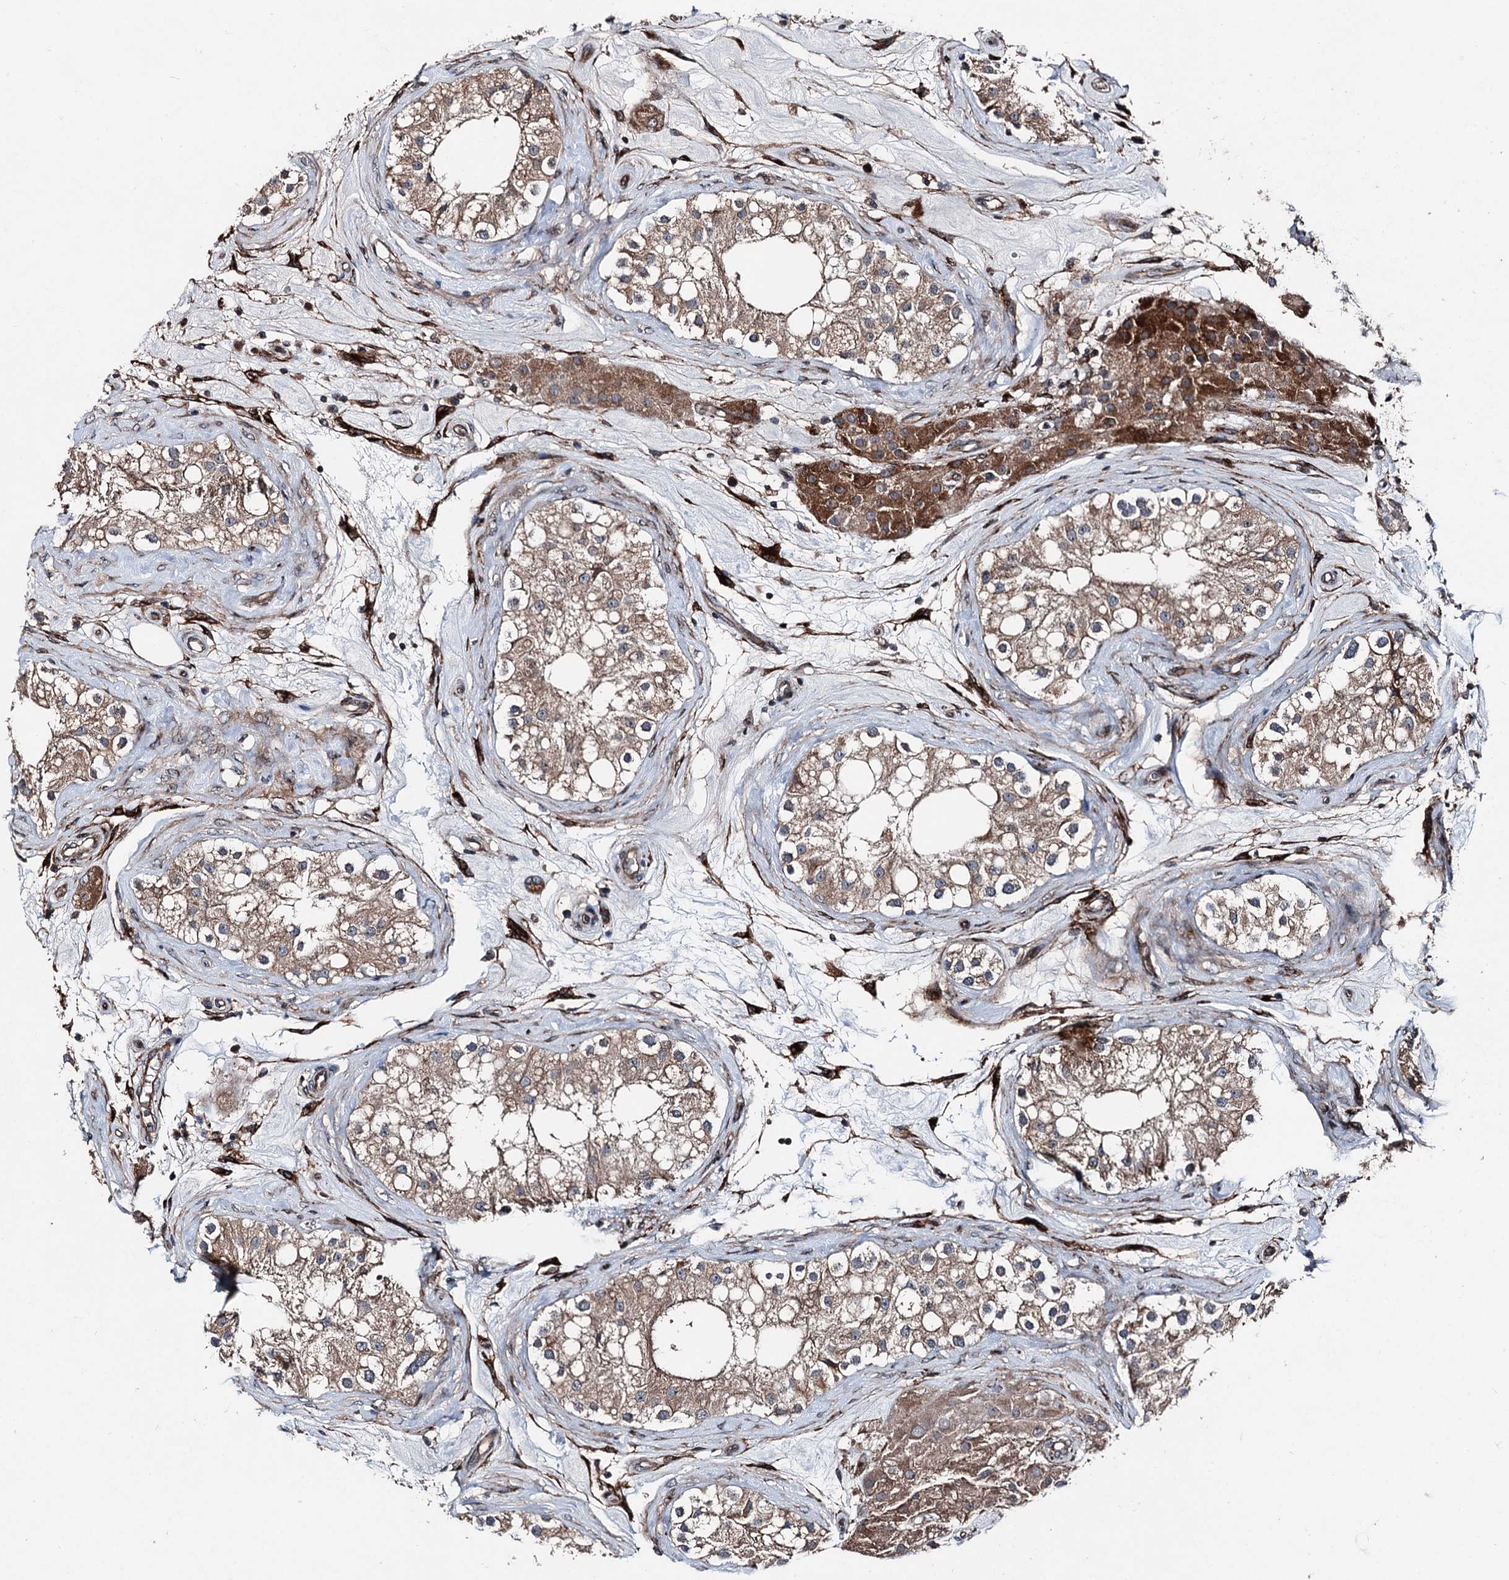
{"staining": {"intensity": "moderate", "quantity": ">75%", "location": "cytoplasmic/membranous"}, "tissue": "testis", "cell_type": "Cells in seminiferous ducts", "image_type": "normal", "snomed": [{"axis": "morphology", "description": "Normal tissue, NOS"}, {"axis": "topography", "description": "Testis"}], "caption": "Human testis stained for a protein (brown) shows moderate cytoplasmic/membranous positive staining in about >75% of cells in seminiferous ducts.", "gene": "DDIAS", "patient": {"sex": "male", "age": 84}}